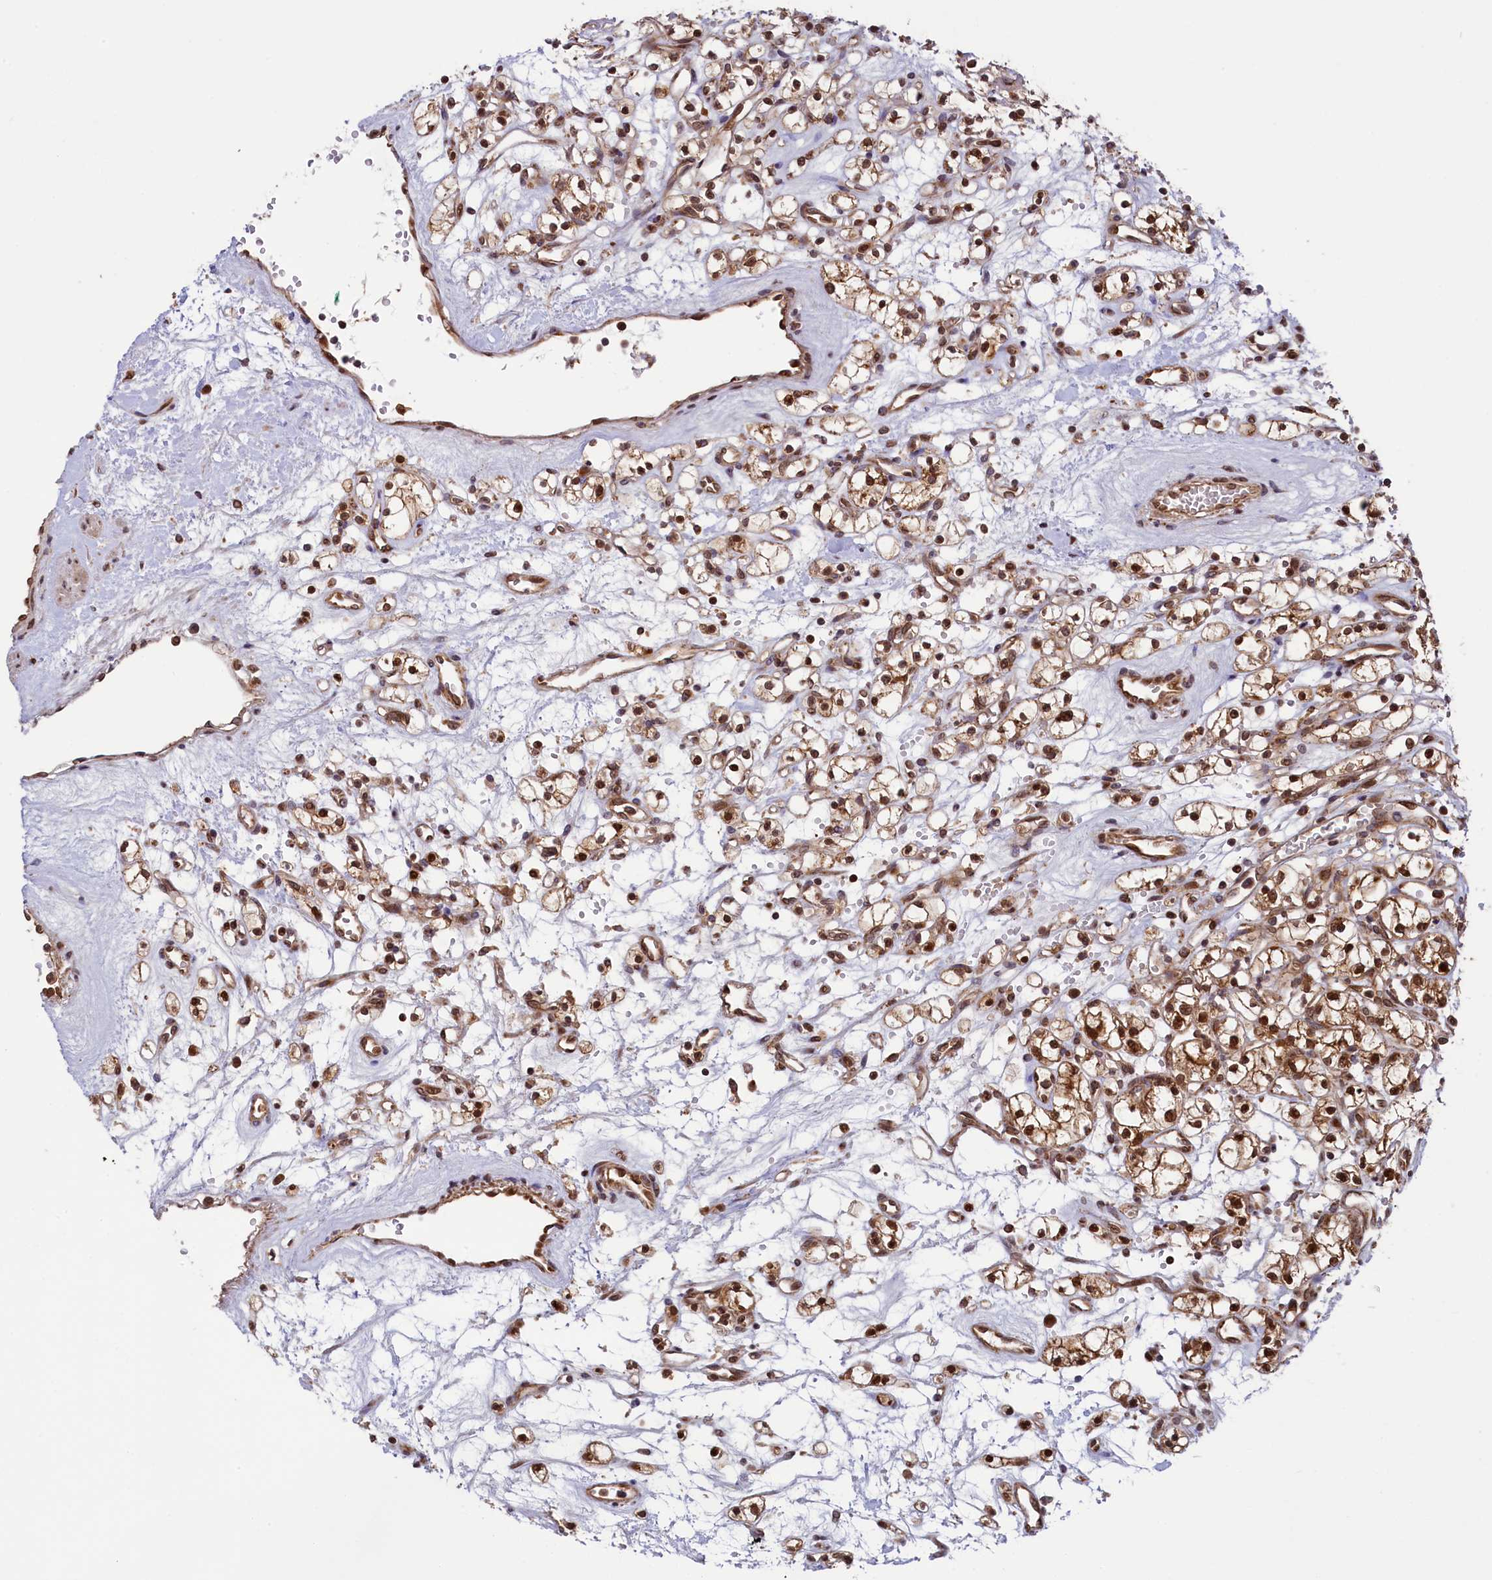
{"staining": {"intensity": "strong", "quantity": ">75%", "location": "cytoplasmic/membranous,nuclear"}, "tissue": "renal cancer", "cell_type": "Tumor cells", "image_type": "cancer", "snomed": [{"axis": "morphology", "description": "Adenocarcinoma, NOS"}, {"axis": "topography", "description": "Kidney"}], "caption": "Immunohistochemistry (IHC) image of neoplastic tissue: human renal cancer stained using immunohistochemistry (IHC) reveals high levels of strong protein expression localized specifically in the cytoplasmic/membranous and nuclear of tumor cells, appearing as a cytoplasmic/membranous and nuclear brown color.", "gene": "NAE1", "patient": {"sex": "female", "age": 59}}